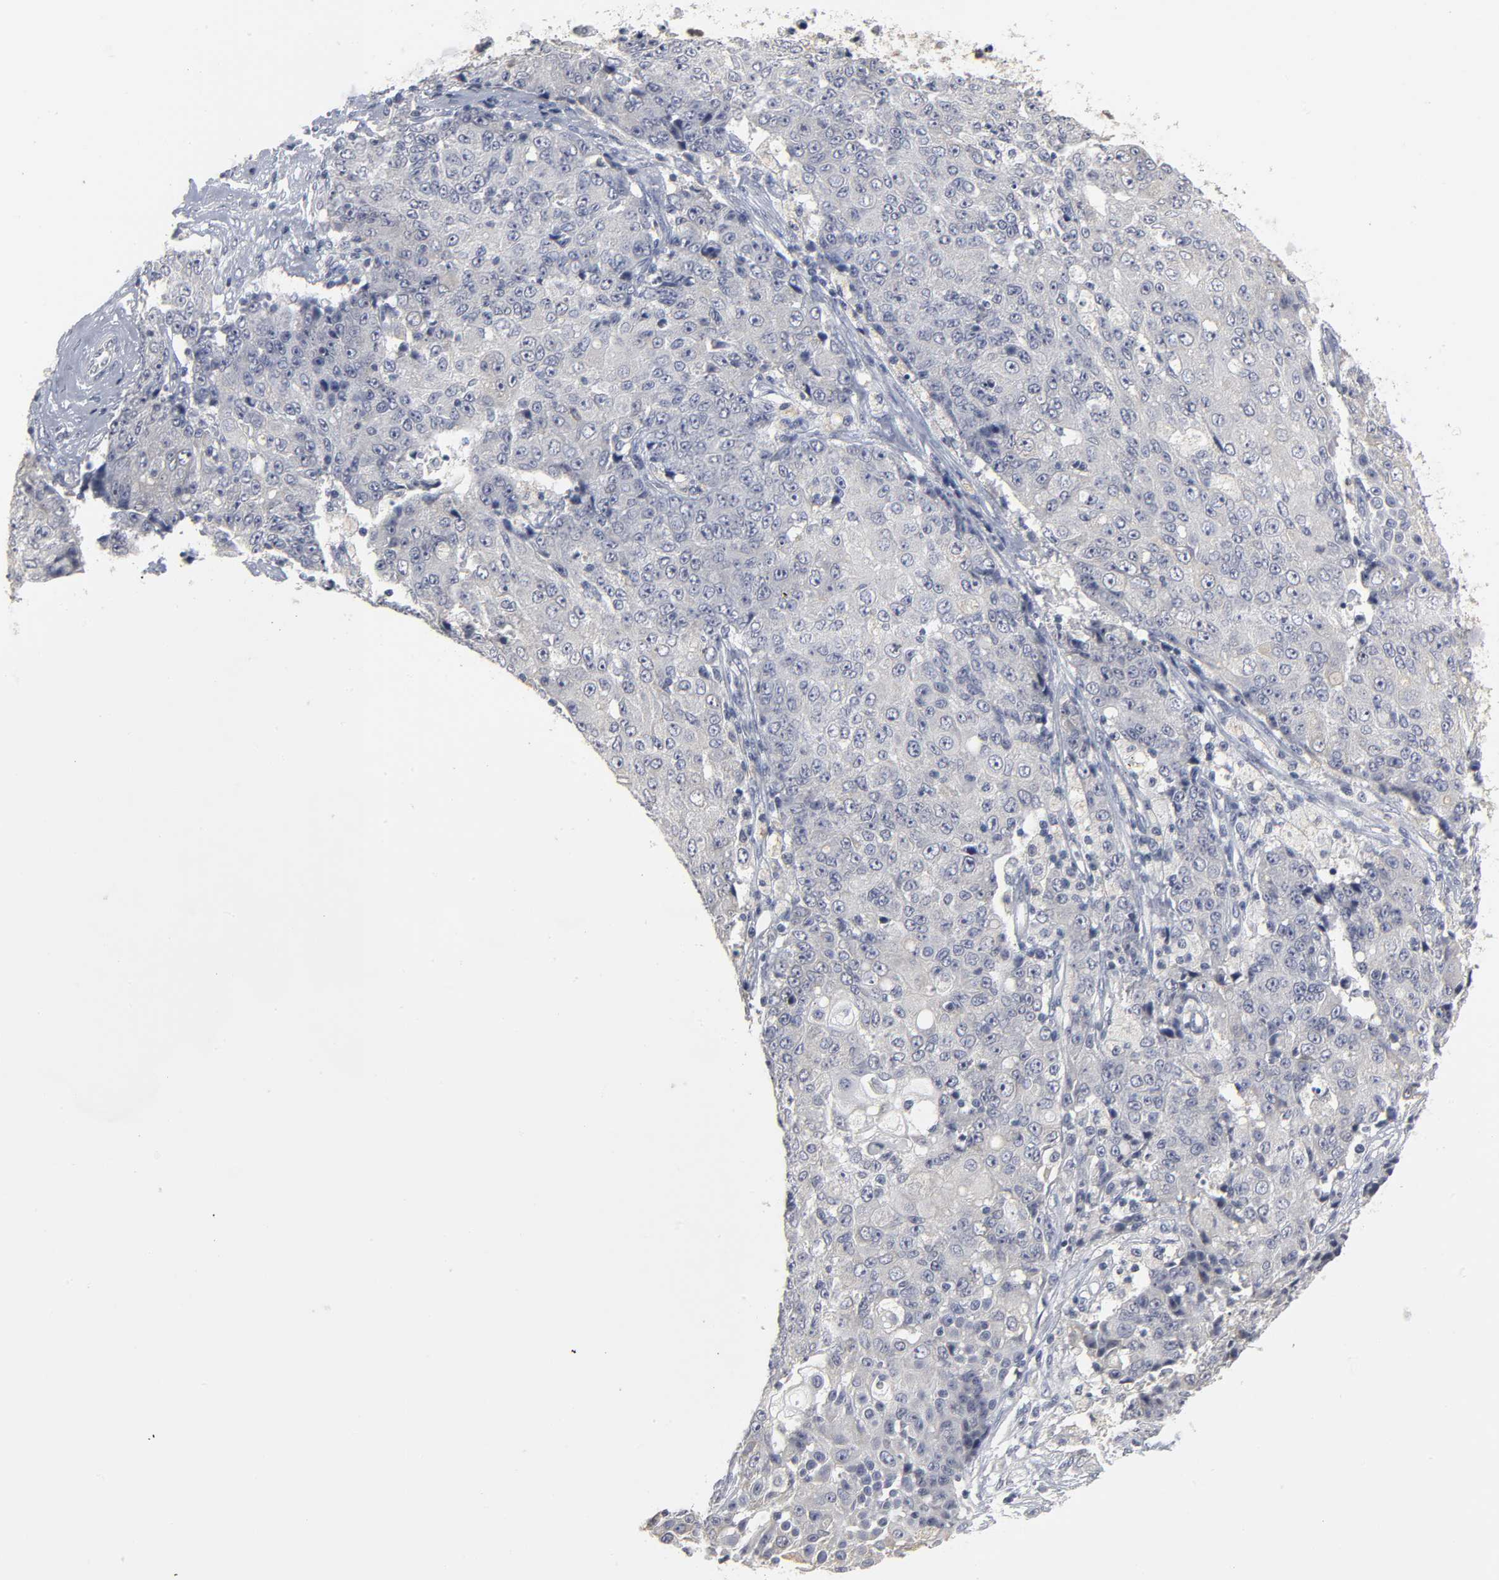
{"staining": {"intensity": "negative", "quantity": "none", "location": "none"}, "tissue": "ovarian cancer", "cell_type": "Tumor cells", "image_type": "cancer", "snomed": [{"axis": "morphology", "description": "Carcinoma, endometroid"}, {"axis": "topography", "description": "Ovary"}], "caption": "Immunohistochemical staining of ovarian cancer (endometroid carcinoma) demonstrates no significant expression in tumor cells.", "gene": "TCAP", "patient": {"sex": "female", "age": 42}}